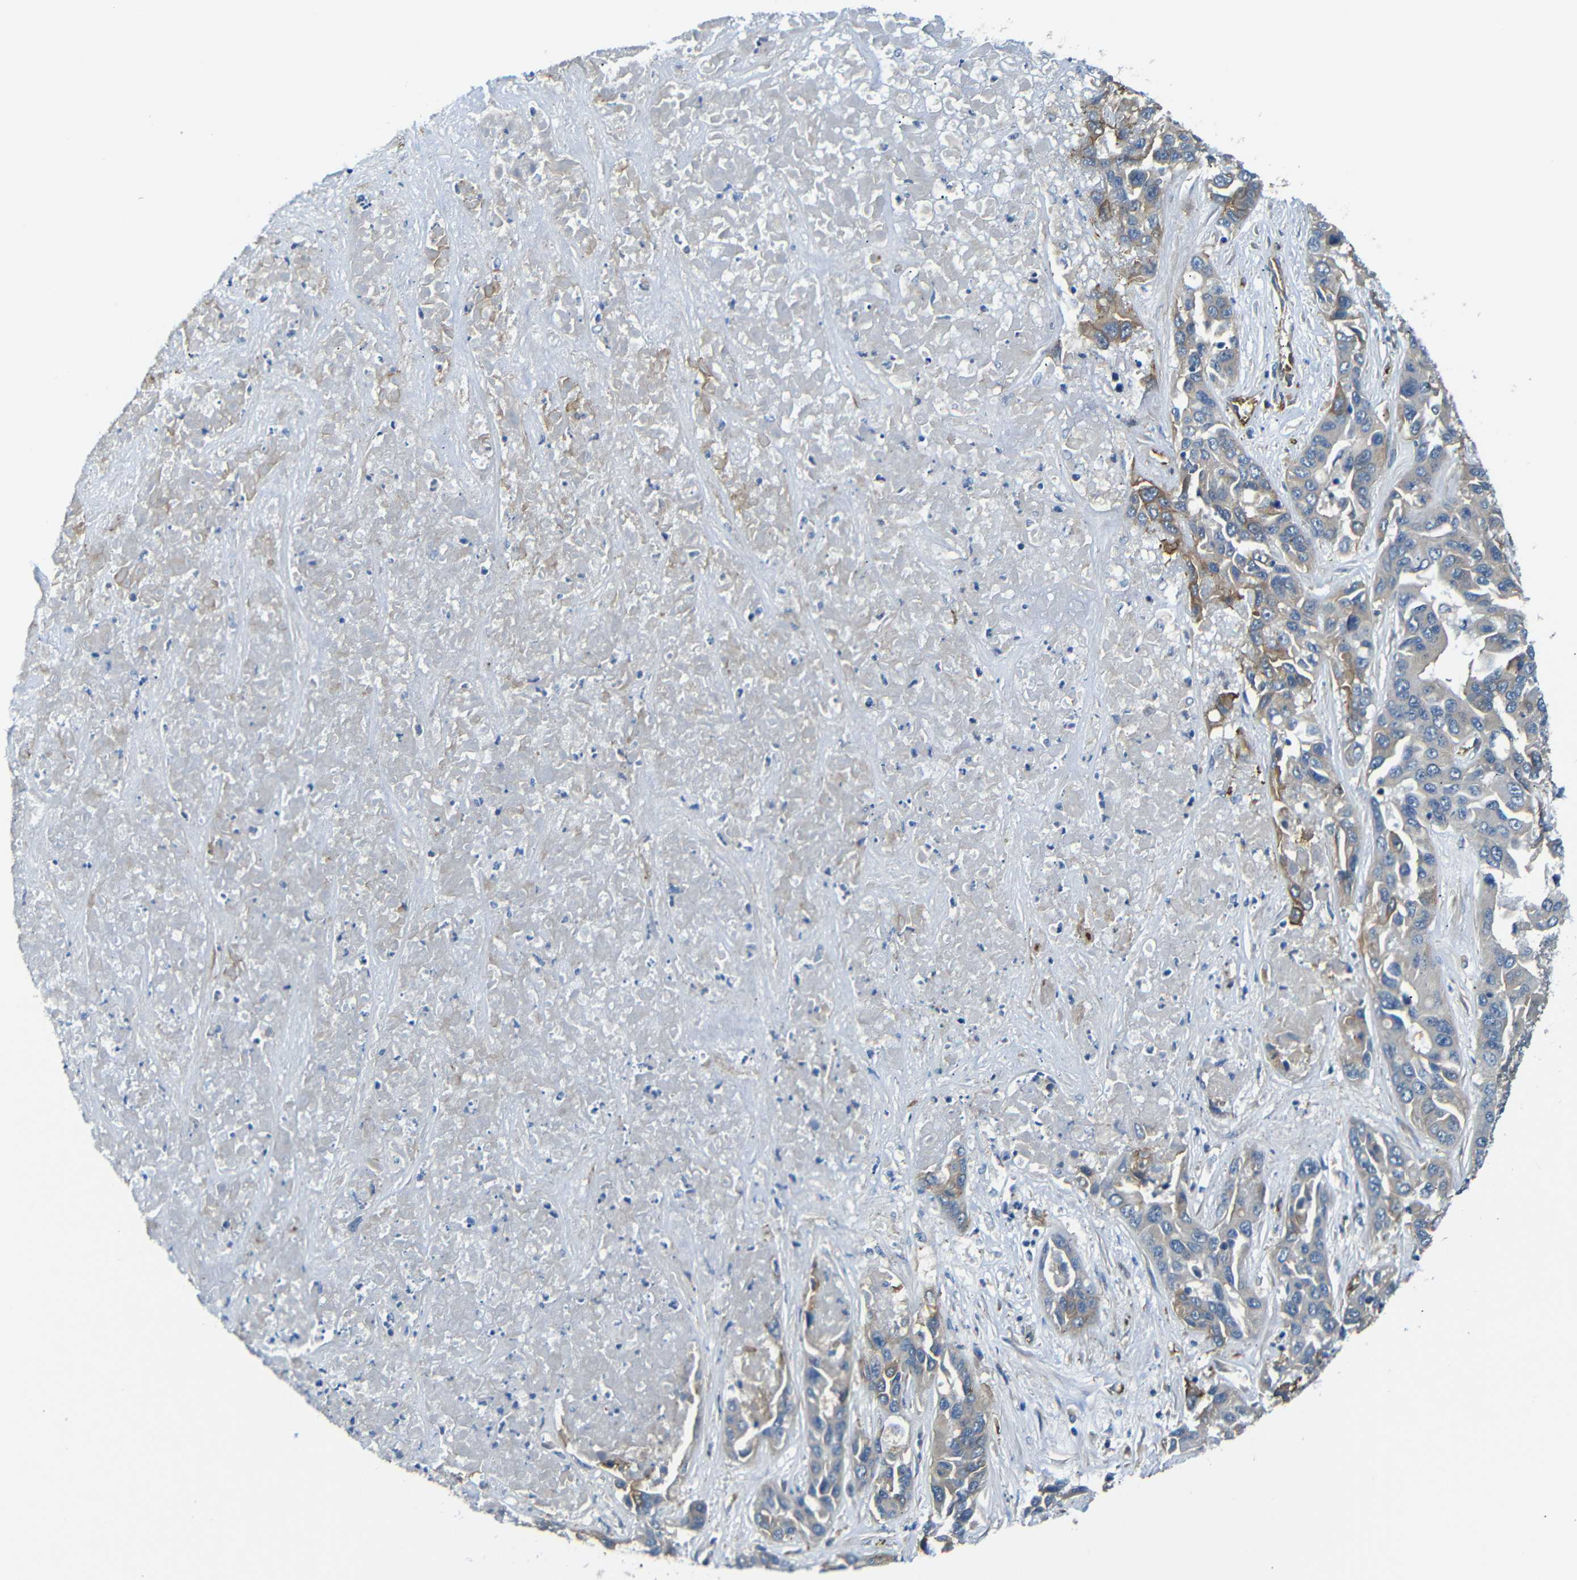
{"staining": {"intensity": "weak", "quantity": "<25%", "location": "cytoplasmic/membranous"}, "tissue": "liver cancer", "cell_type": "Tumor cells", "image_type": "cancer", "snomed": [{"axis": "morphology", "description": "Cholangiocarcinoma"}, {"axis": "topography", "description": "Liver"}], "caption": "Cholangiocarcinoma (liver) was stained to show a protein in brown. There is no significant positivity in tumor cells.", "gene": "MYO1B", "patient": {"sex": "female", "age": 52}}